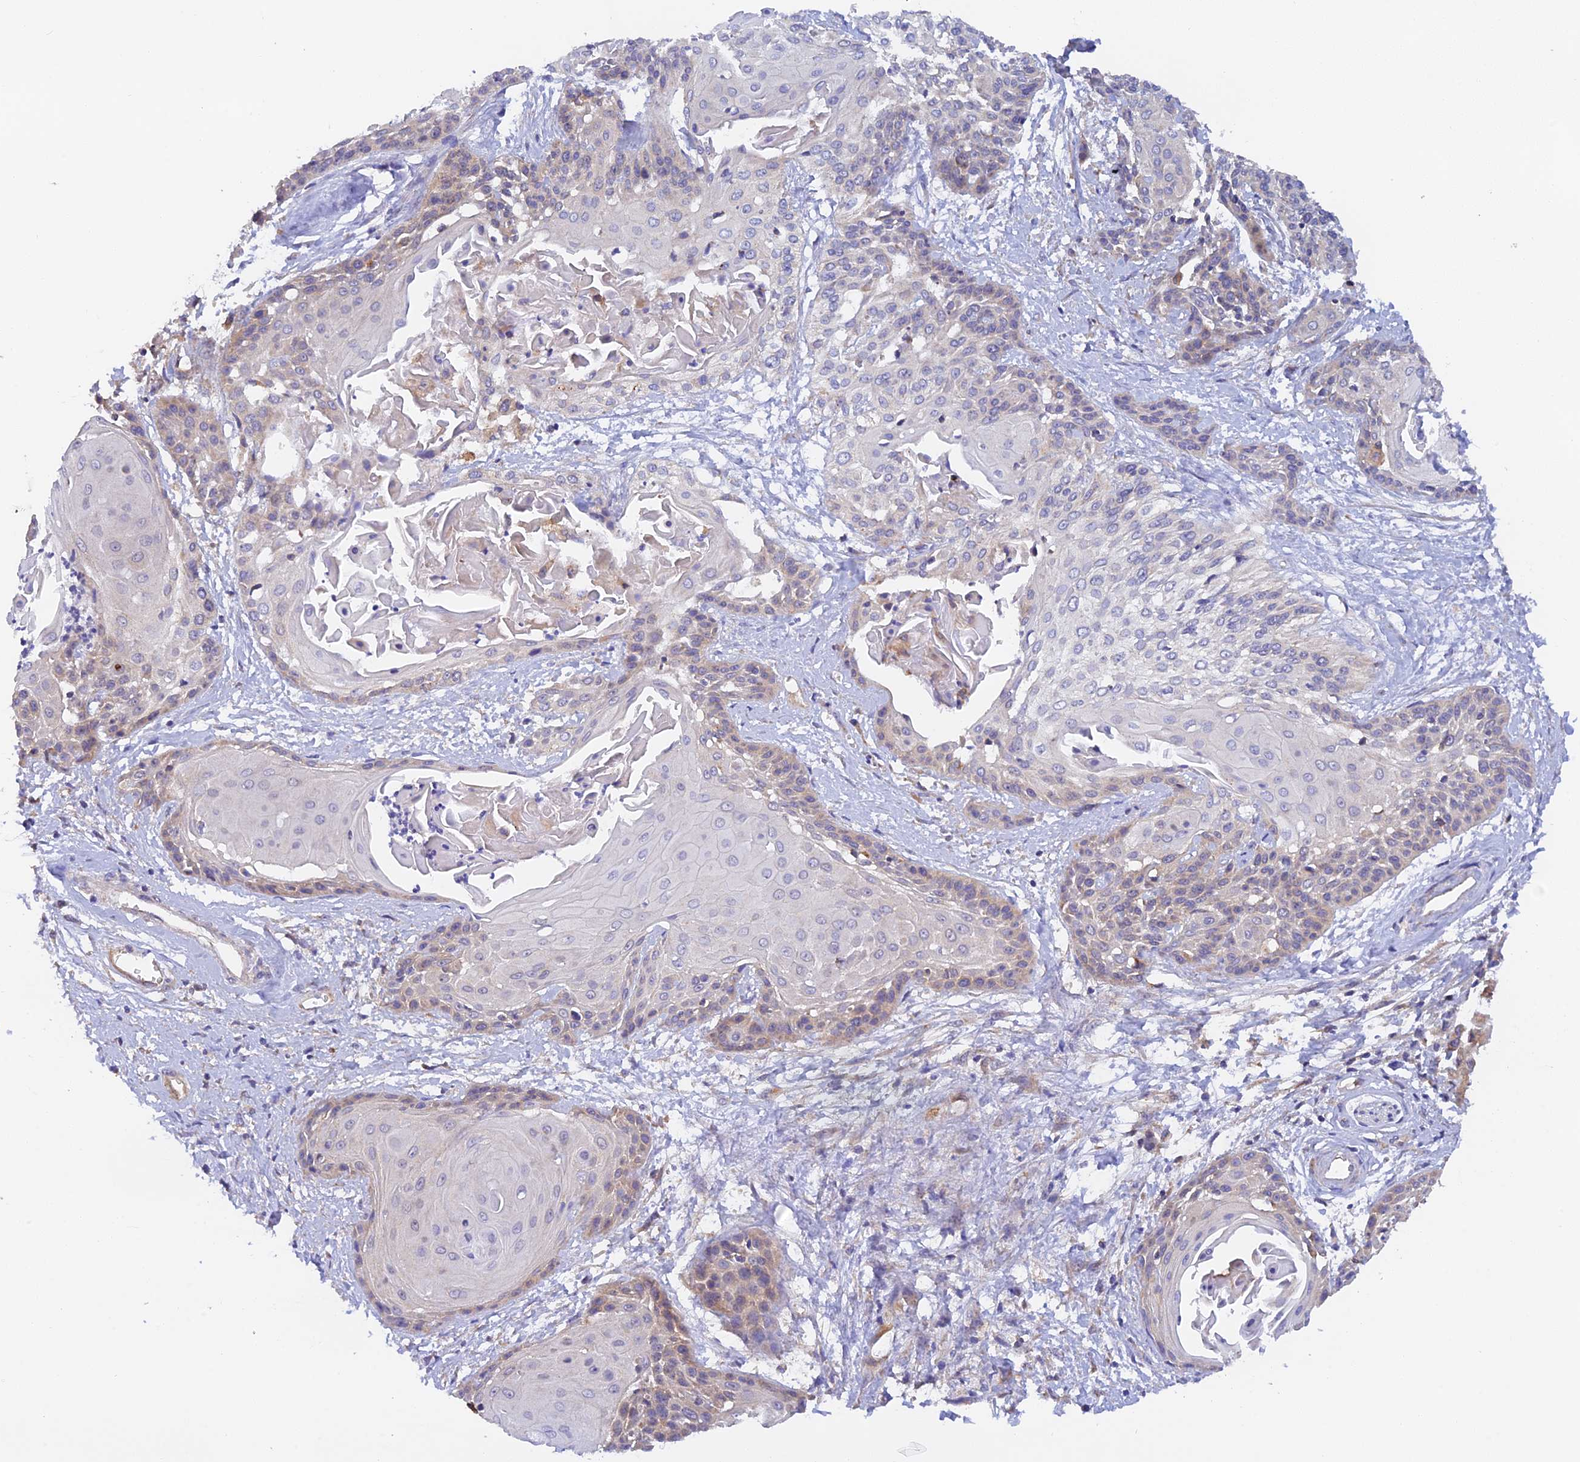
{"staining": {"intensity": "weak", "quantity": "<25%", "location": "cytoplasmic/membranous"}, "tissue": "cervical cancer", "cell_type": "Tumor cells", "image_type": "cancer", "snomed": [{"axis": "morphology", "description": "Squamous cell carcinoma, NOS"}, {"axis": "topography", "description": "Cervix"}], "caption": "Squamous cell carcinoma (cervical) was stained to show a protein in brown. There is no significant expression in tumor cells.", "gene": "RANBP6", "patient": {"sex": "female", "age": 57}}